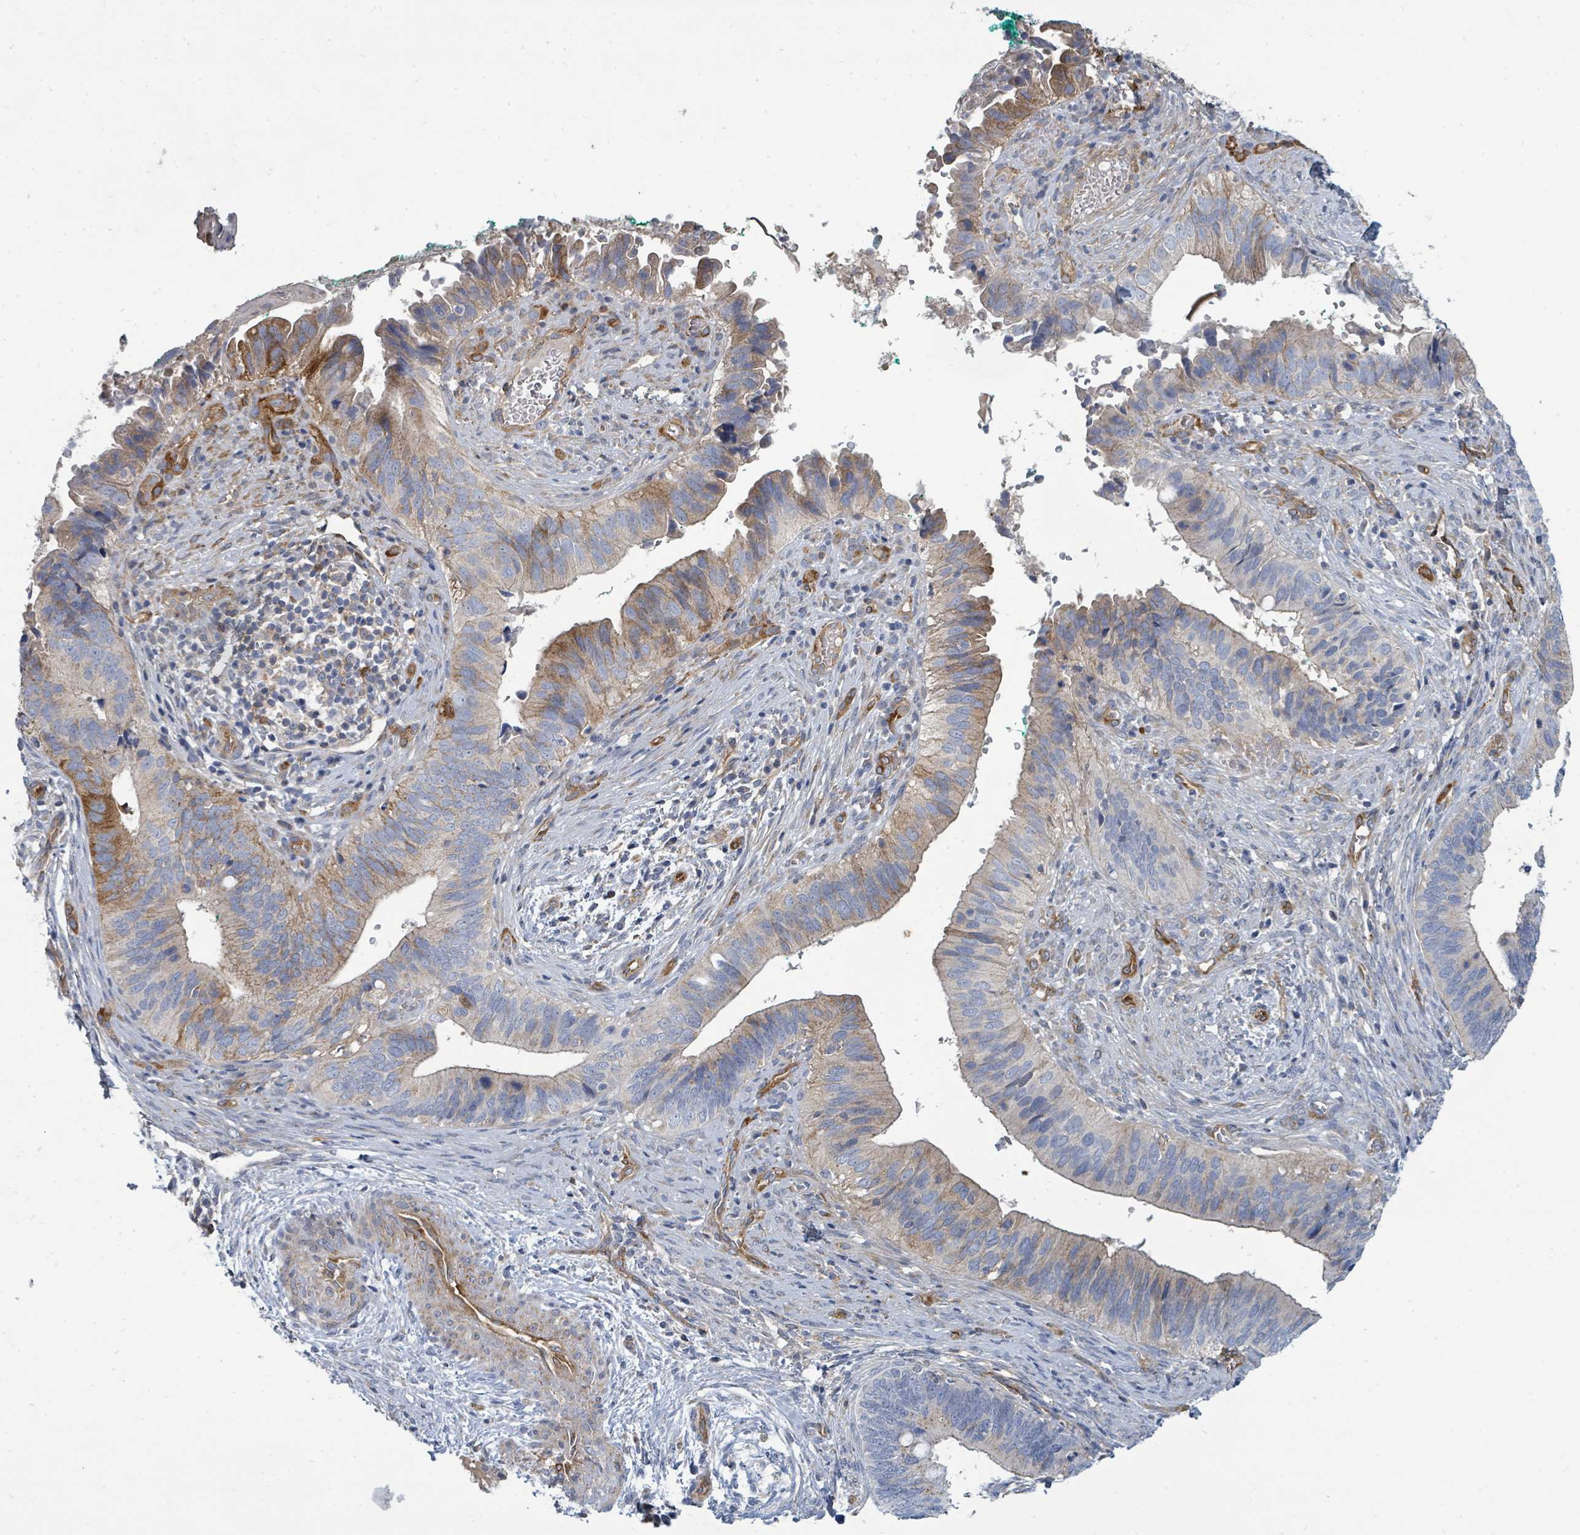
{"staining": {"intensity": "moderate", "quantity": "<25%", "location": "cytoplasmic/membranous"}, "tissue": "cervical cancer", "cell_type": "Tumor cells", "image_type": "cancer", "snomed": [{"axis": "morphology", "description": "Adenocarcinoma, NOS"}, {"axis": "topography", "description": "Cervix"}], "caption": "The micrograph shows staining of cervical cancer, revealing moderate cytoplasmic/membranous protein expression (brown color) within tumor cells.", "gene": "IFIT1", "patient": {"sex": "female", "age": 42}}